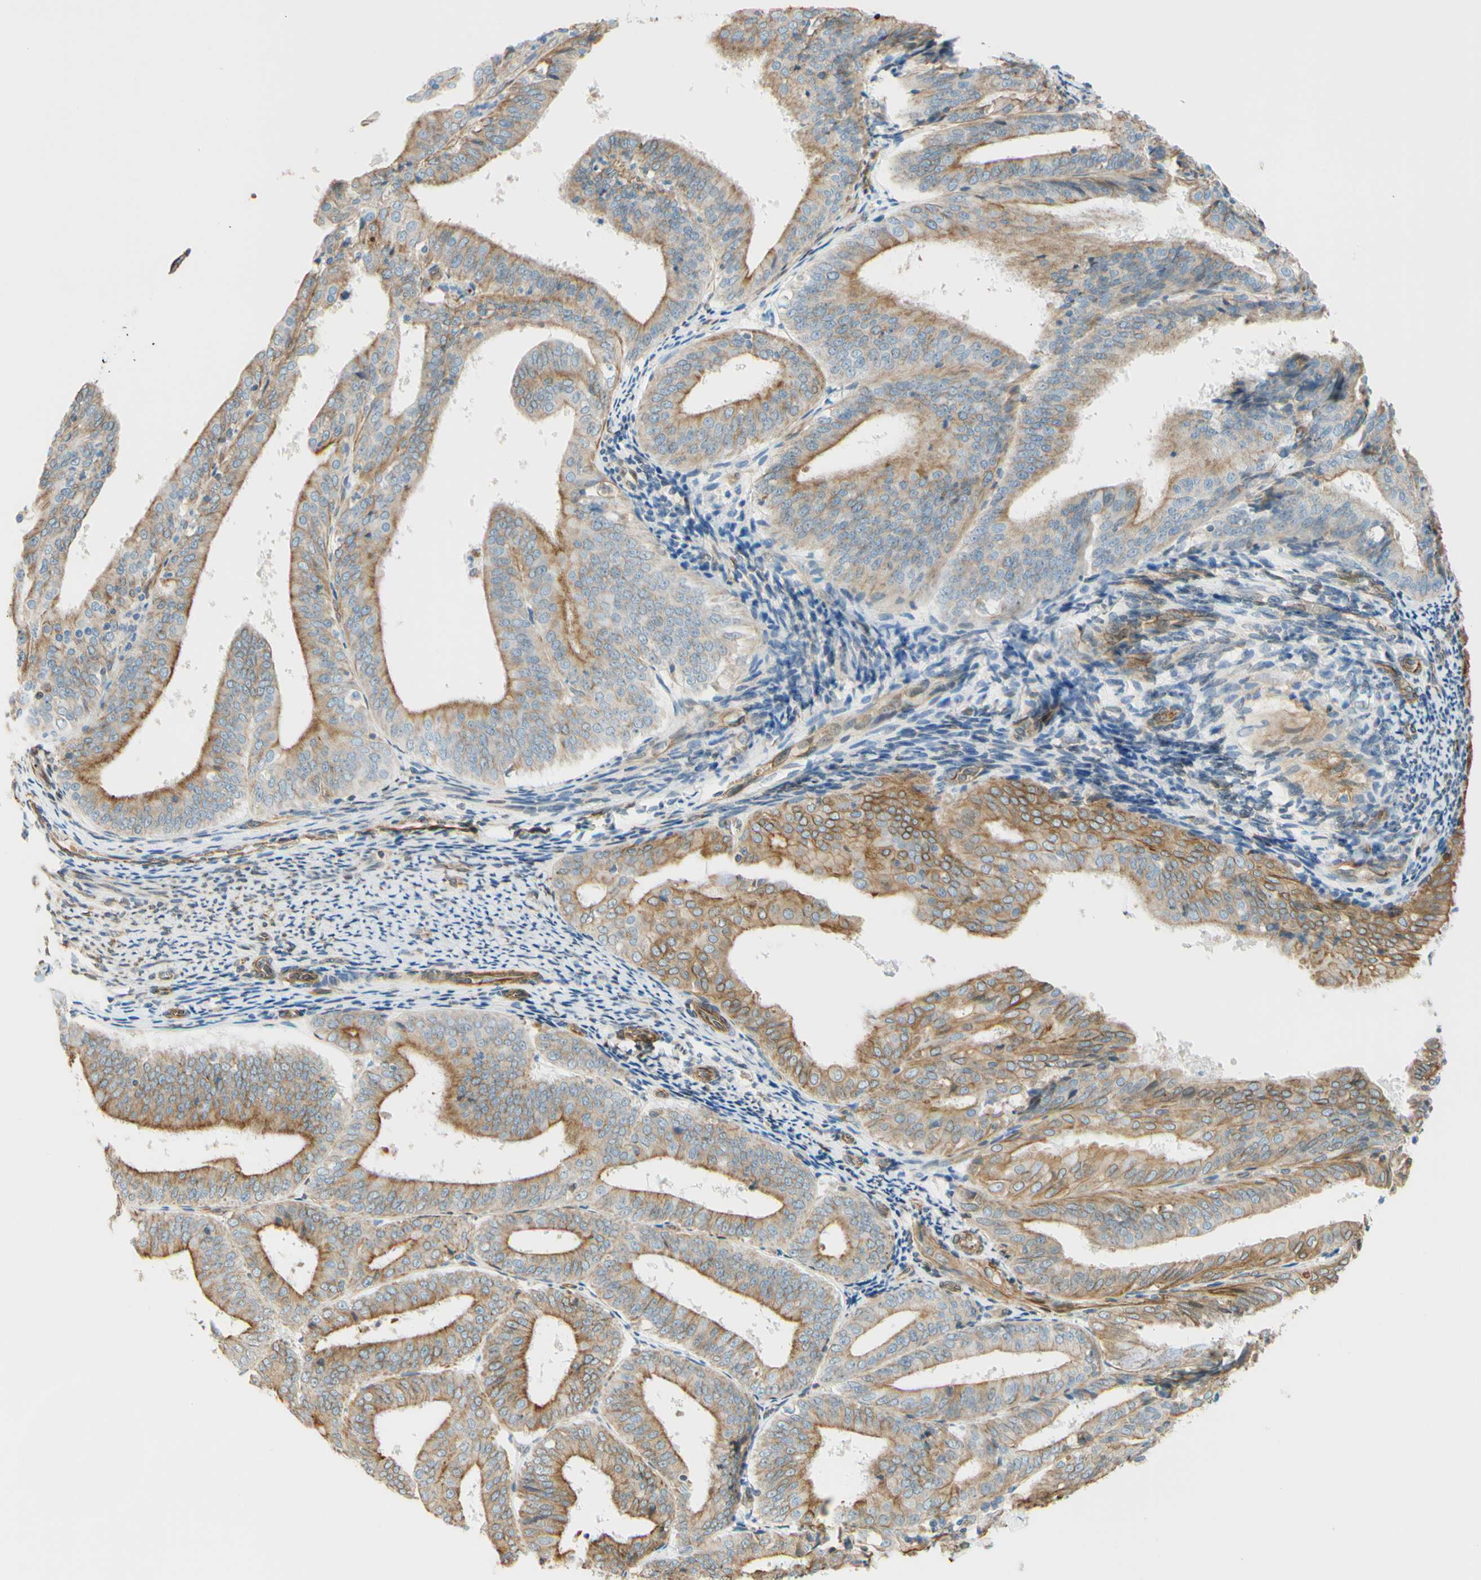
{"staining": {"intensity": "moderate", "quantity": "25%-75%", "location": "cytoplasmic/membranous"}, "tissue": "endometrial cancer", "cell_type": "Tumor cells", "image_type": "cancer", "snomed": [{"axis": "morphology", "description": "Adenocarcinoma, NOS"}, {"axis": "topography", "description": "Endometrium"}], "caption": "IHC (DAB (3,3'-diaminobenzidine)) staining of human adenocarcinoma (endometrial) shows moderate cytoplasmic/membranous protein staining in about 25%-75% of tumor cells.", "gene": "ENDOD1", "patient": {"sex": "female", "age": 63}}